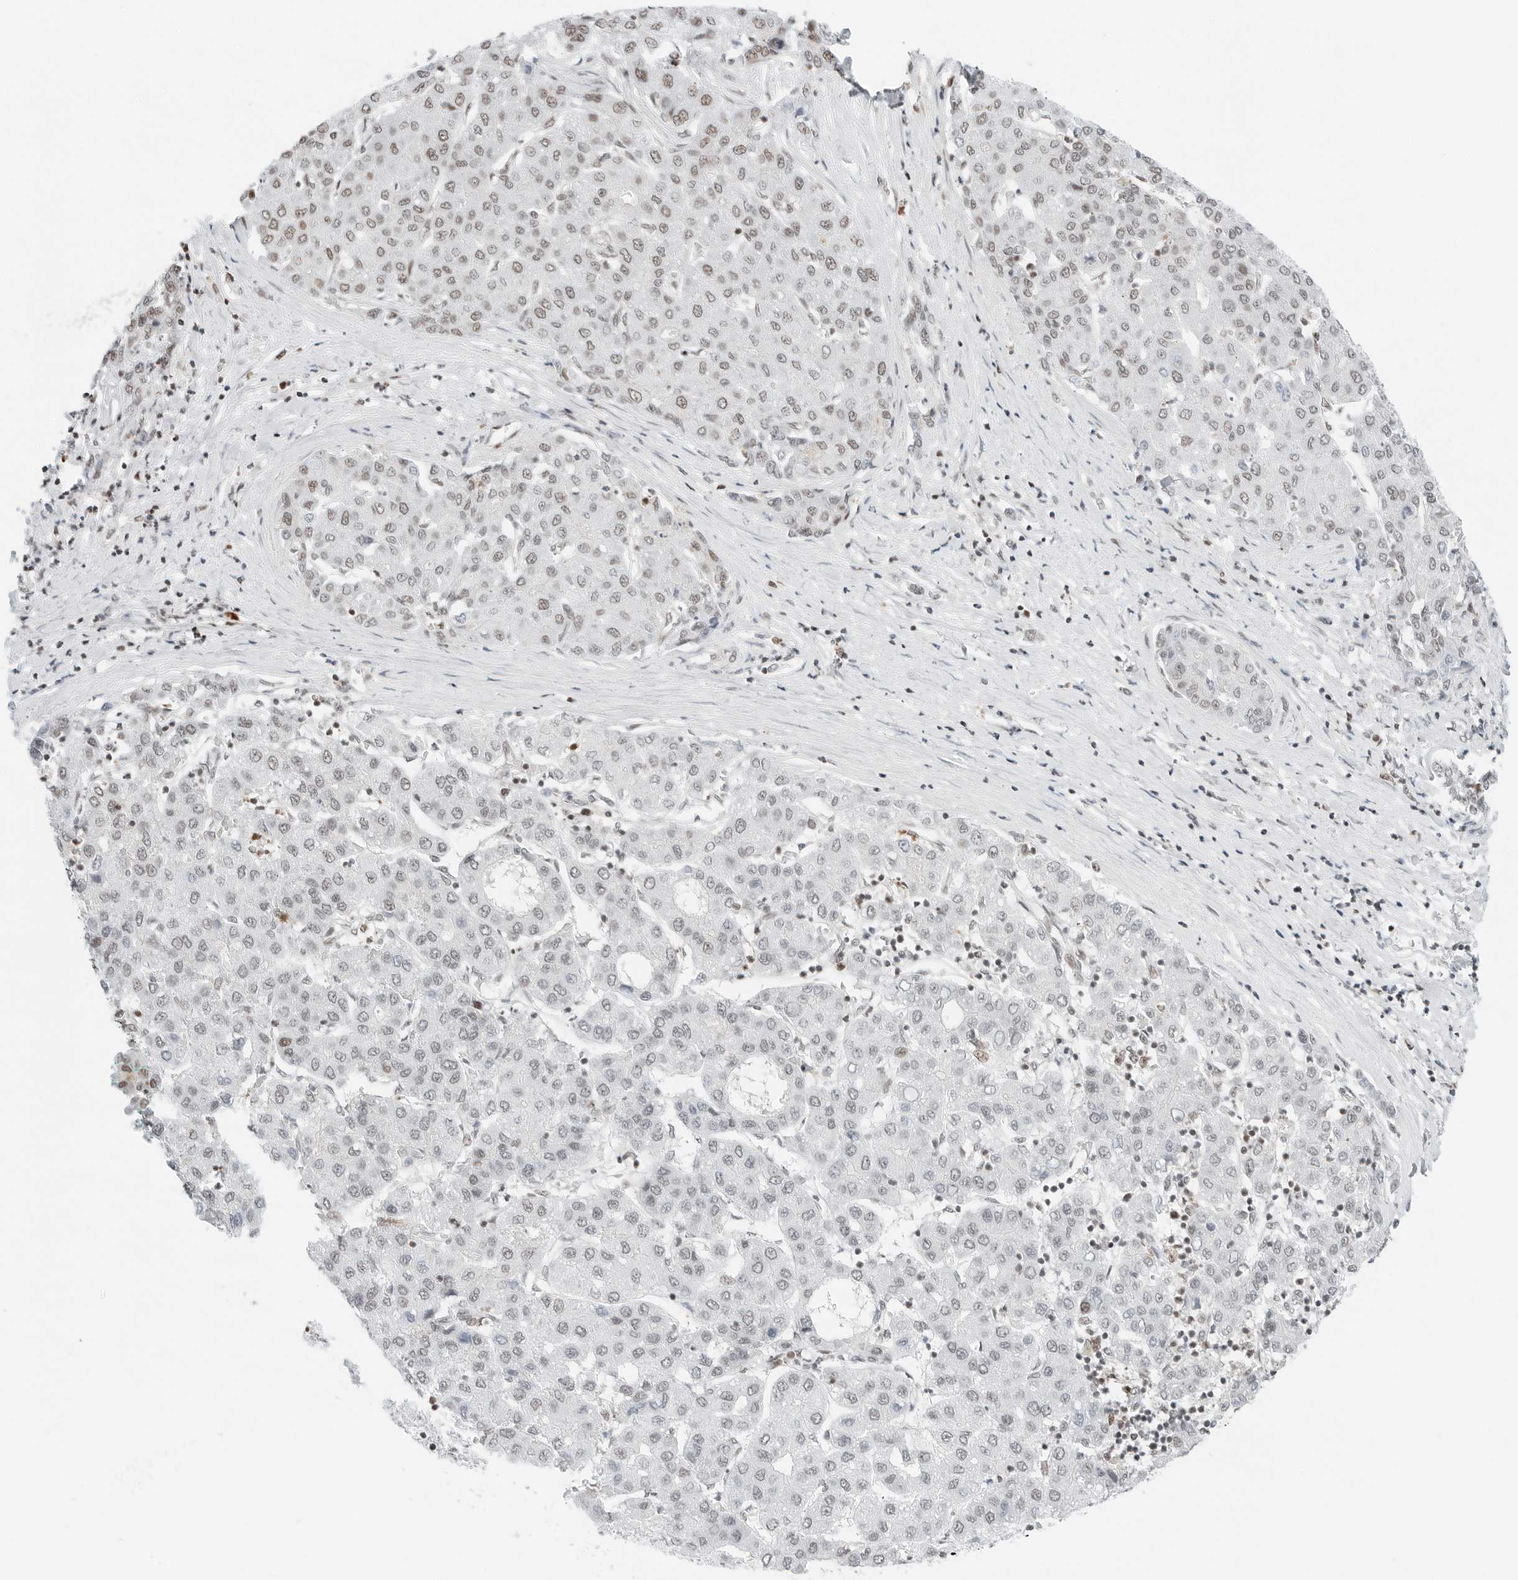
{"staining": {"intensity": "weak", "quantity": "<25%", "location": "nuclear"}, "tissue": "liver cancer", "cell_type": "Tumor cells", "image_type": "cancer", "snomed": [{"axis": "morphology", "description": "Carcinoma, Hepatocellular, NOS"}, {"axis": "topography", "description": "Liver"}], "caption": "This histopathology image is of hepatocellular carcinoma (liver) stained with immunohistochemistry (IHC) to label a protein in brown with the nuclei are counter-stained blue. There is no expression in tumor cells.", "gene": "CRTC2", "patient": {"sex": "male", "age": 65}}